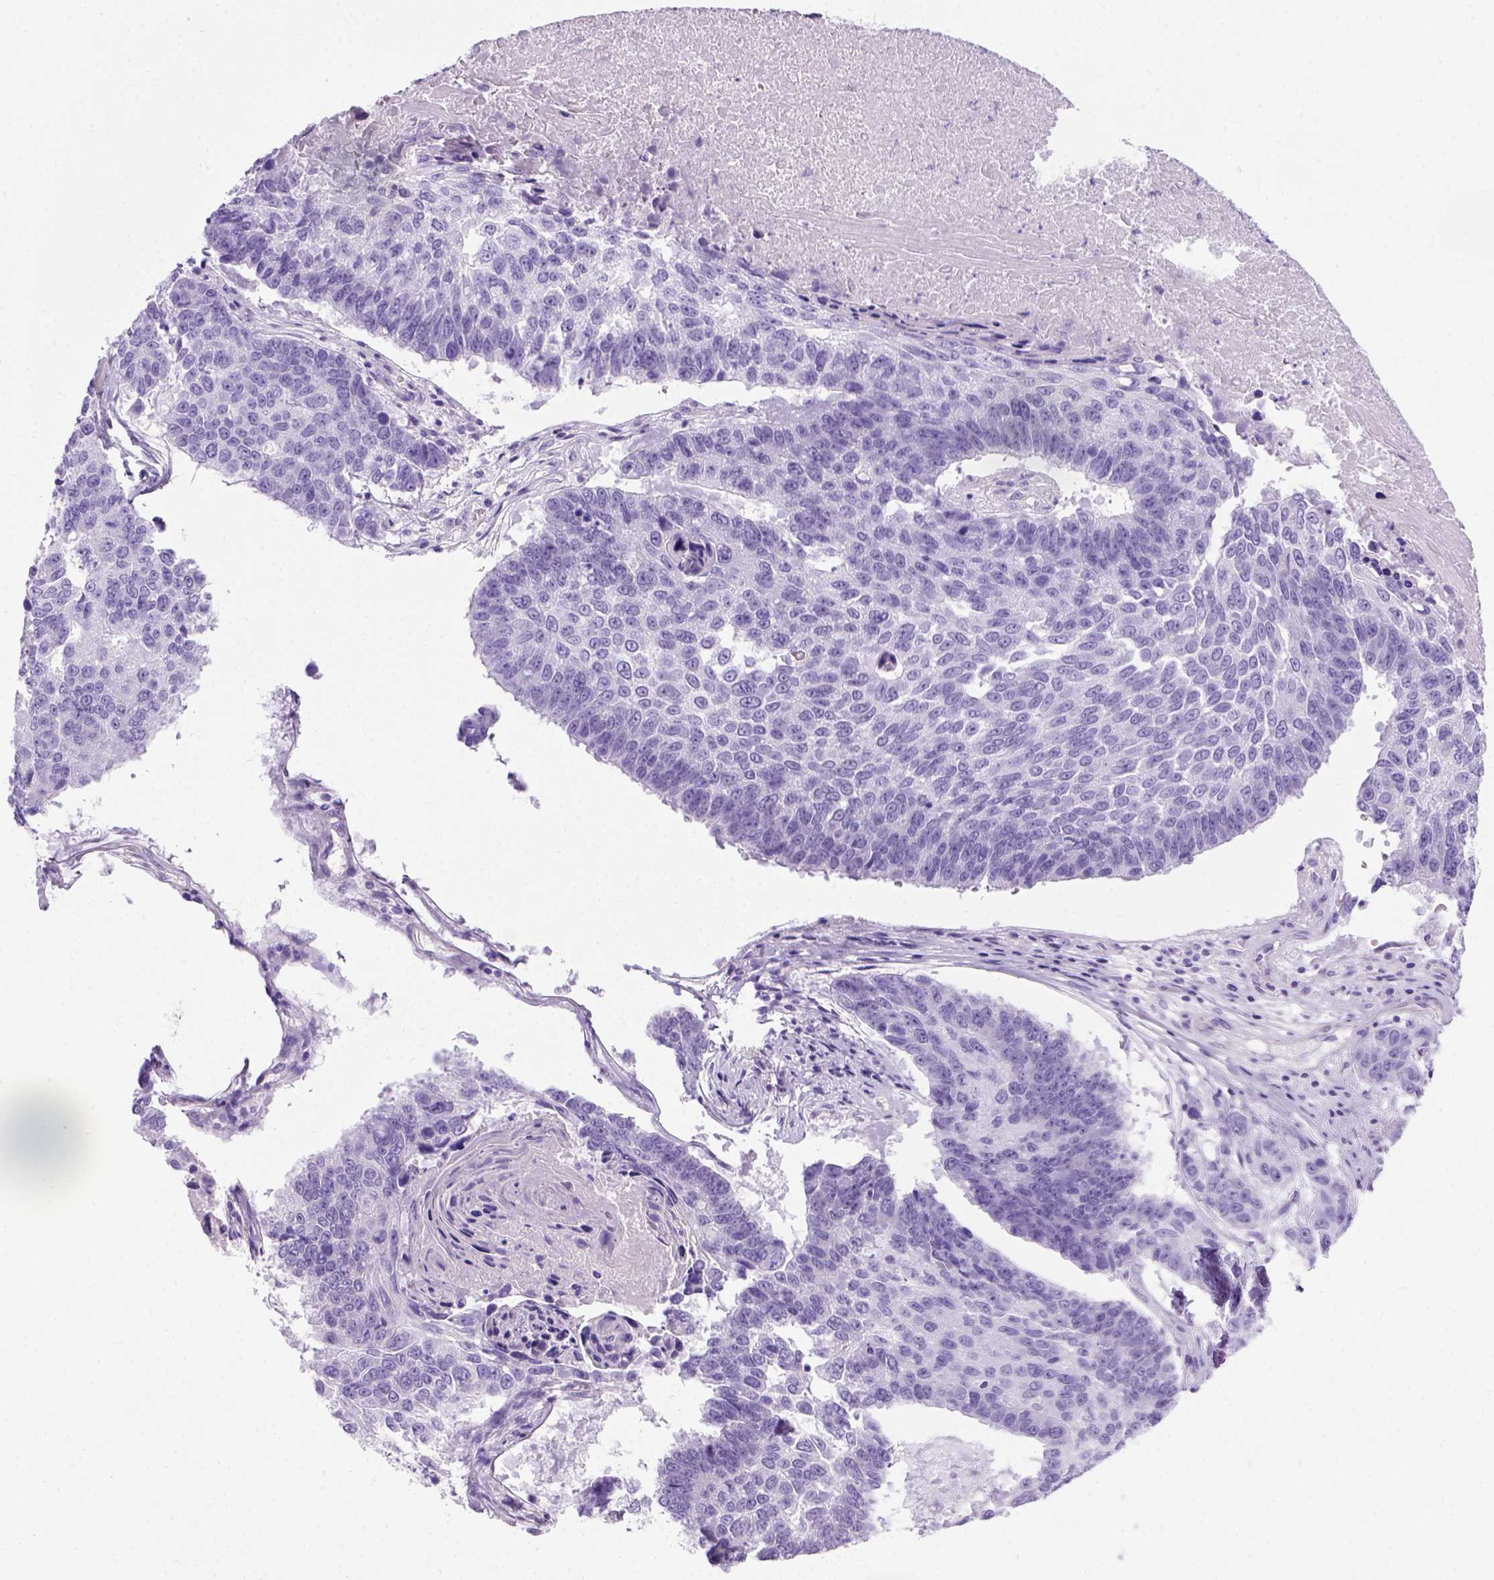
{"staining": {"intensity": "negative", "quantity": "none", "location": "none"}, "tissue": "lung cancer", "cell_type": "Tumor cells", "image_type": "cancer", "snomed": [{"axis": "morphology", "description": "Squamous cell carcinoma, NOS"}, {"axis": "topography", "description": "Lung"}], "caption": "High power microscopy micrograph of an immunohistochemistry histopathology image of squamous cell carcinoma (lung), revealing no significant expression in tumor cells.", "gene": "ARHGEF33", "patient": {"sex": "male", "age": 73}}